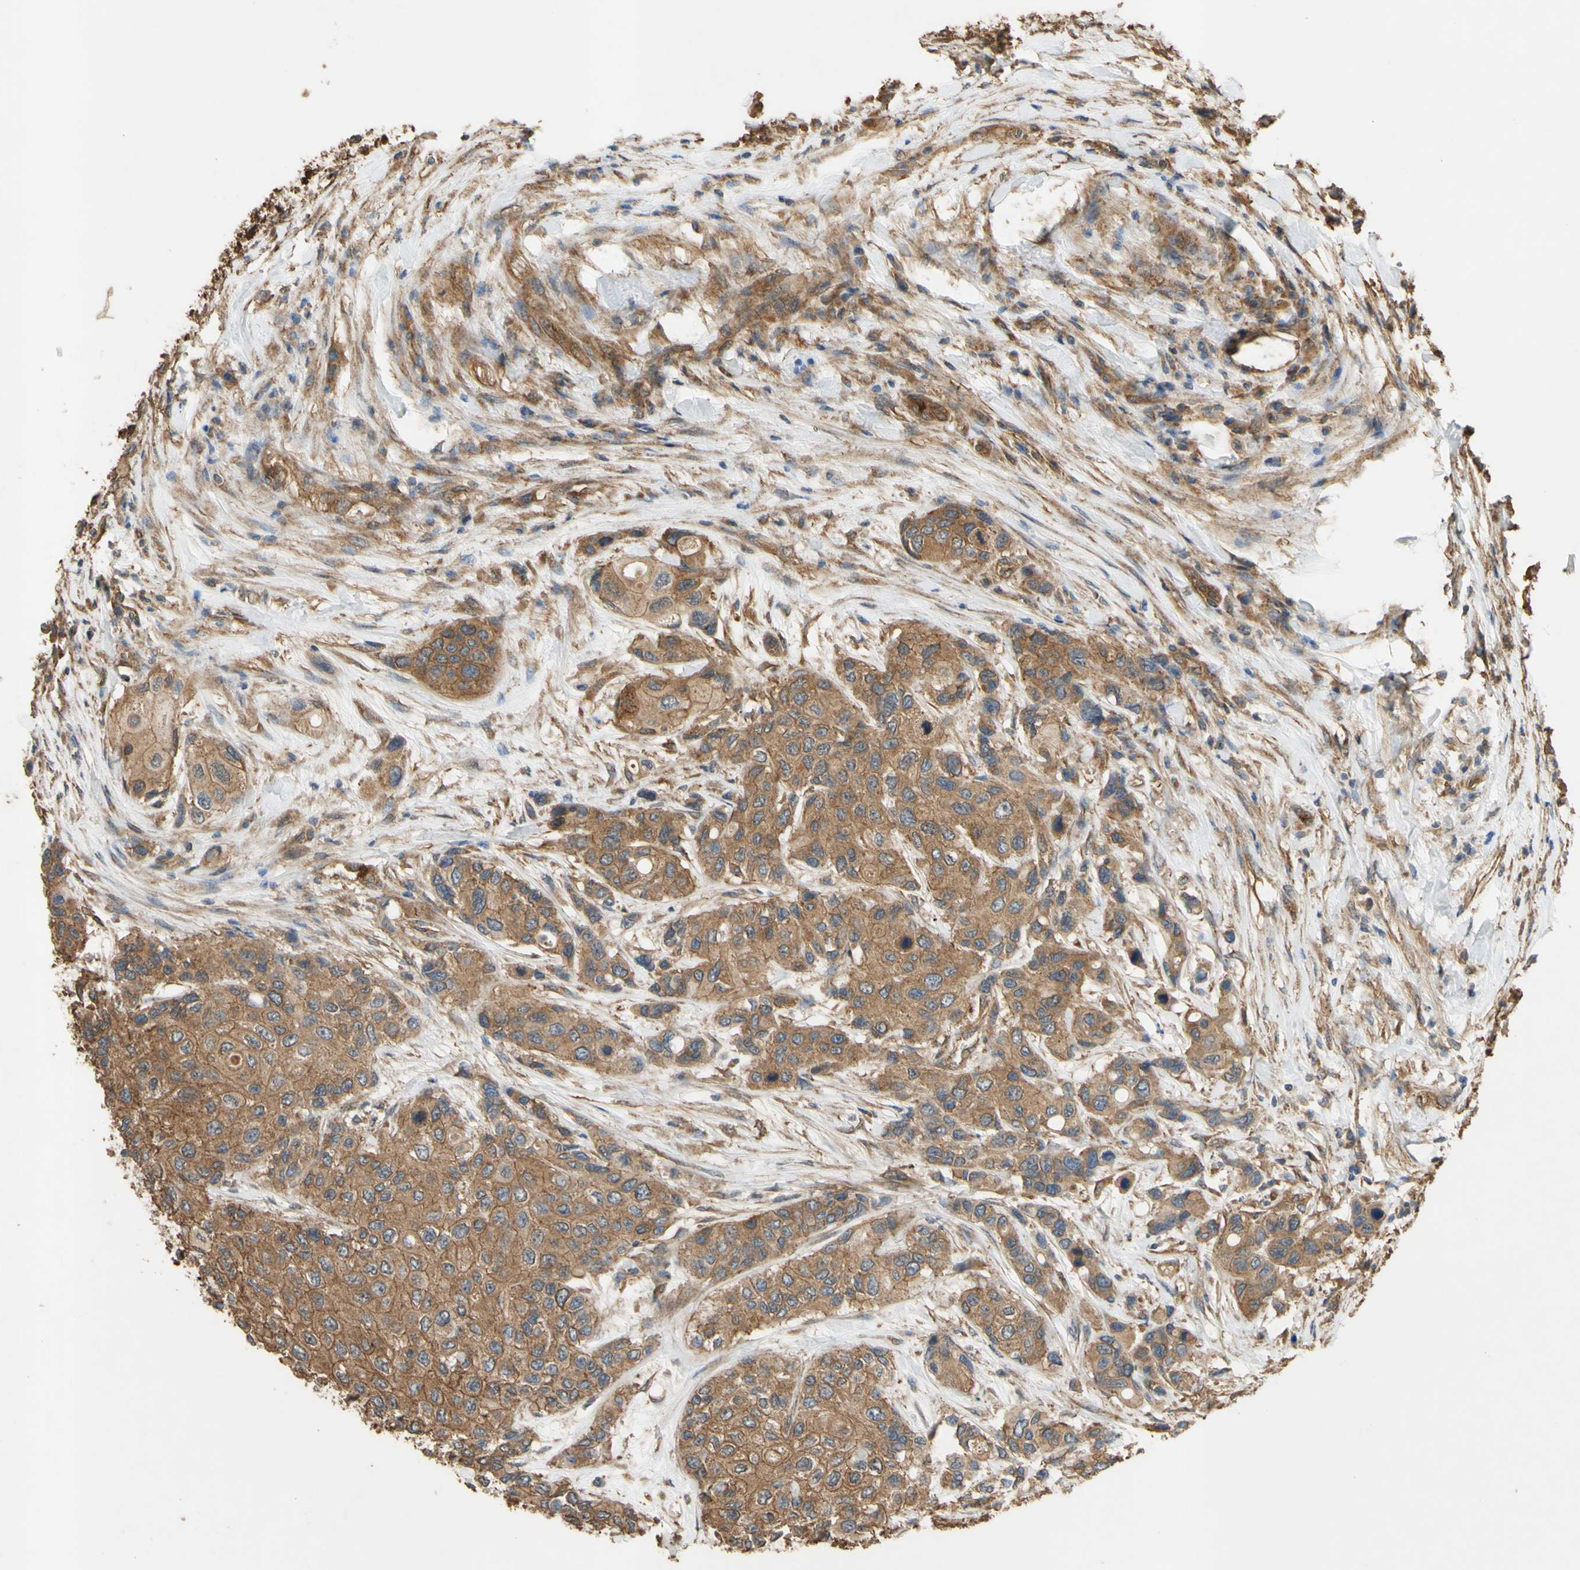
{"staining": {"intensity": "moderate", "quantity": ">75%", "location": "cytoplasmic/membranous"}, "tissue": "urothelial cancer", "cell_type": "Tumor cells", "image_type": "cancer", "snomed": [{"axis": "morphology", "description": "Urothelial carcinoma, High grade"}, {"axis": "topography", "description": "Urinary bladder"}], "caption": "Brown immunohistochemical staining in urothelial carcinoma (high-grade) displays moderate cytoplasmic/membranous expression in about >75% of tumor cells. (brown staining indicates protein expression, while blue staining denotes nuclei).", "gene": "CTTN", "patient": {"sex": "female", "age": 56}}